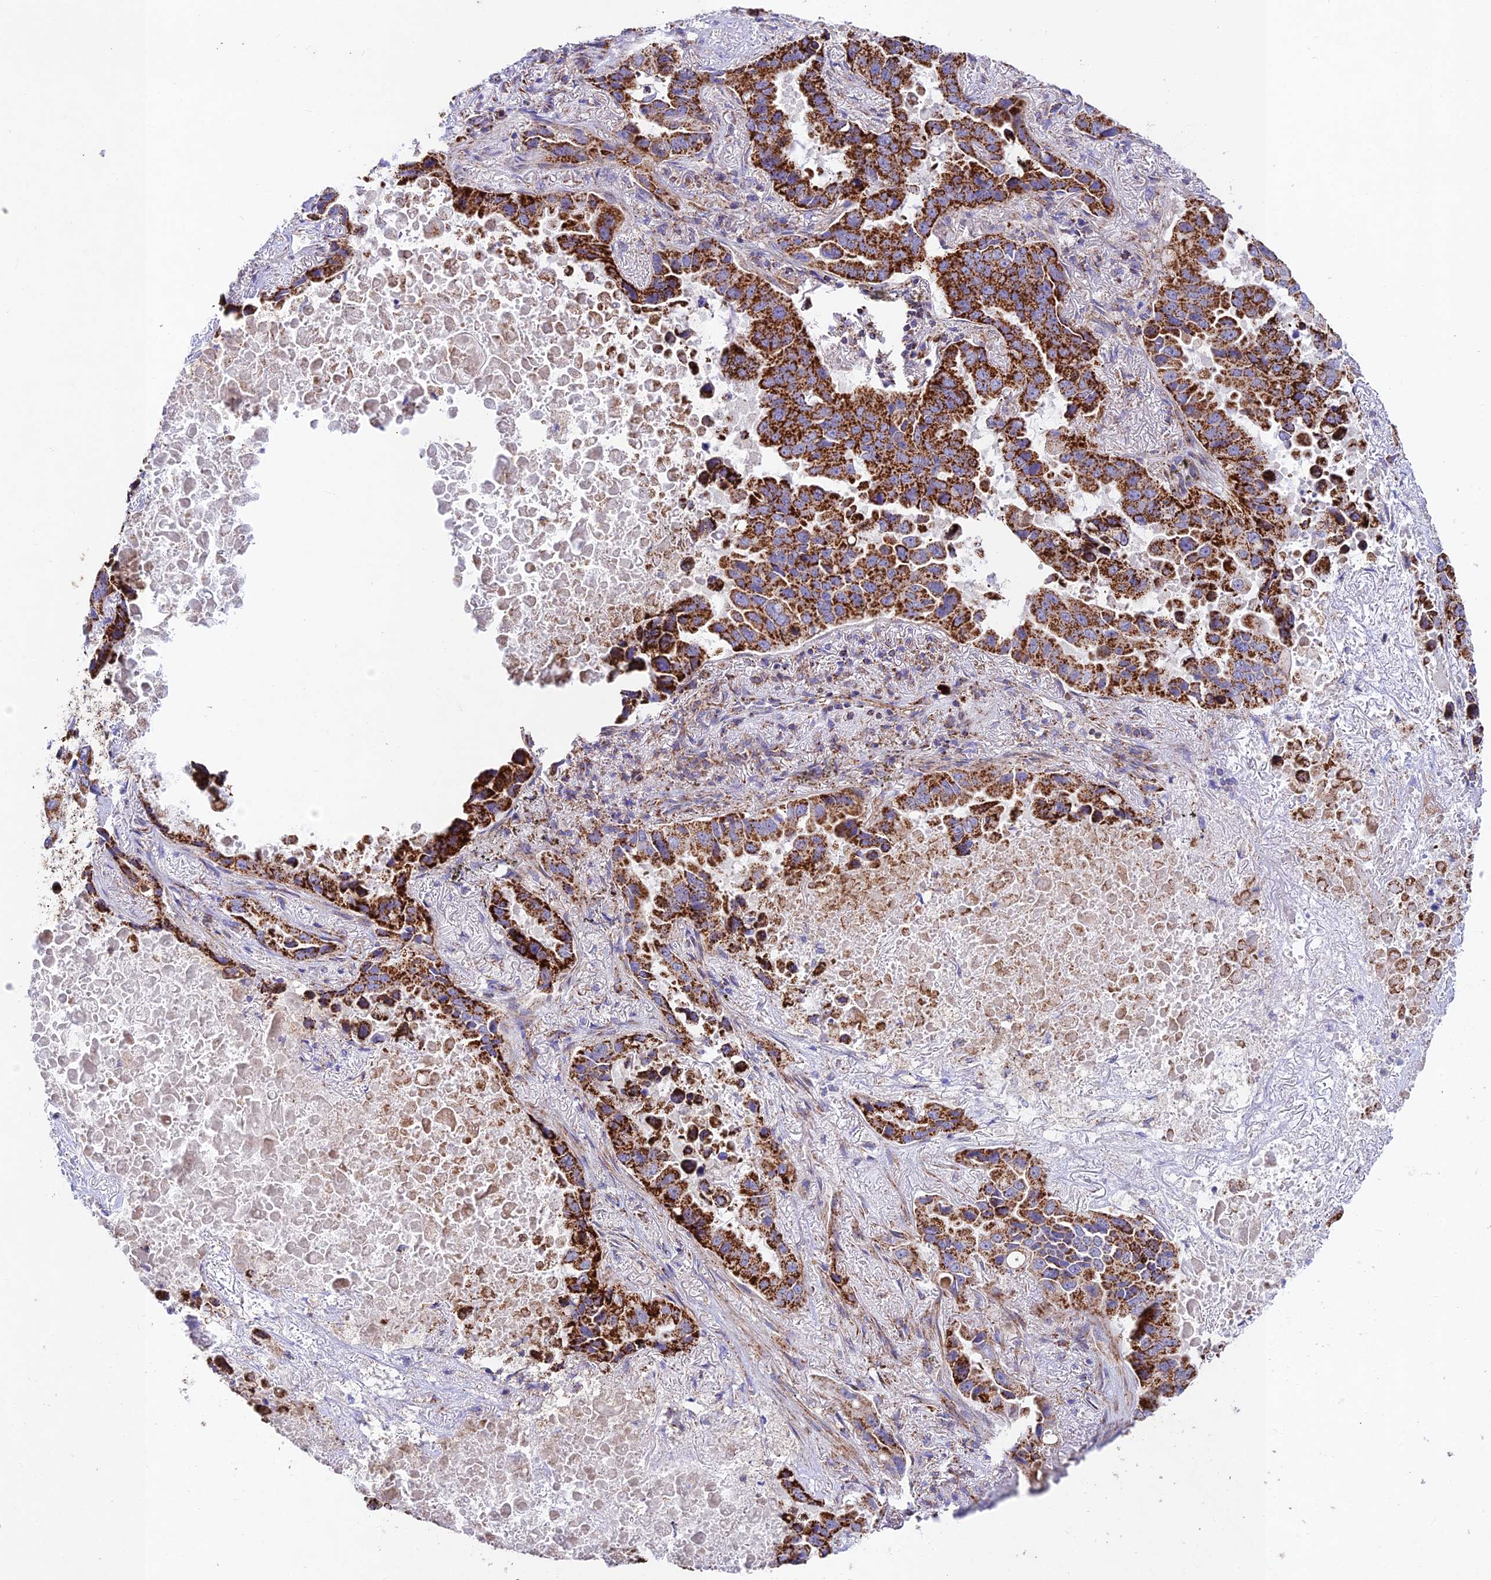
{"staining": {"intensity": "strong", "quantity": ">75%", "location": "cytoplasmic/membranous"}, "tissue": "lung cancer", "cell_type": "Tumor cells", "image_type": "cancer", "snomed": [{"axis": "morphology", "description": "Adenocarcinoma, NOS"}, {"axis": "topography", "description": "Lung"}], "caption": "There is high levels of strong cytoplasmic/membranous positivity in tumor cells of lung cancer, as demonstrated by immunohistochemical staining (brown color).", "gene": "KHDC3L", "patient": {"sex": "male", "age": 64}}